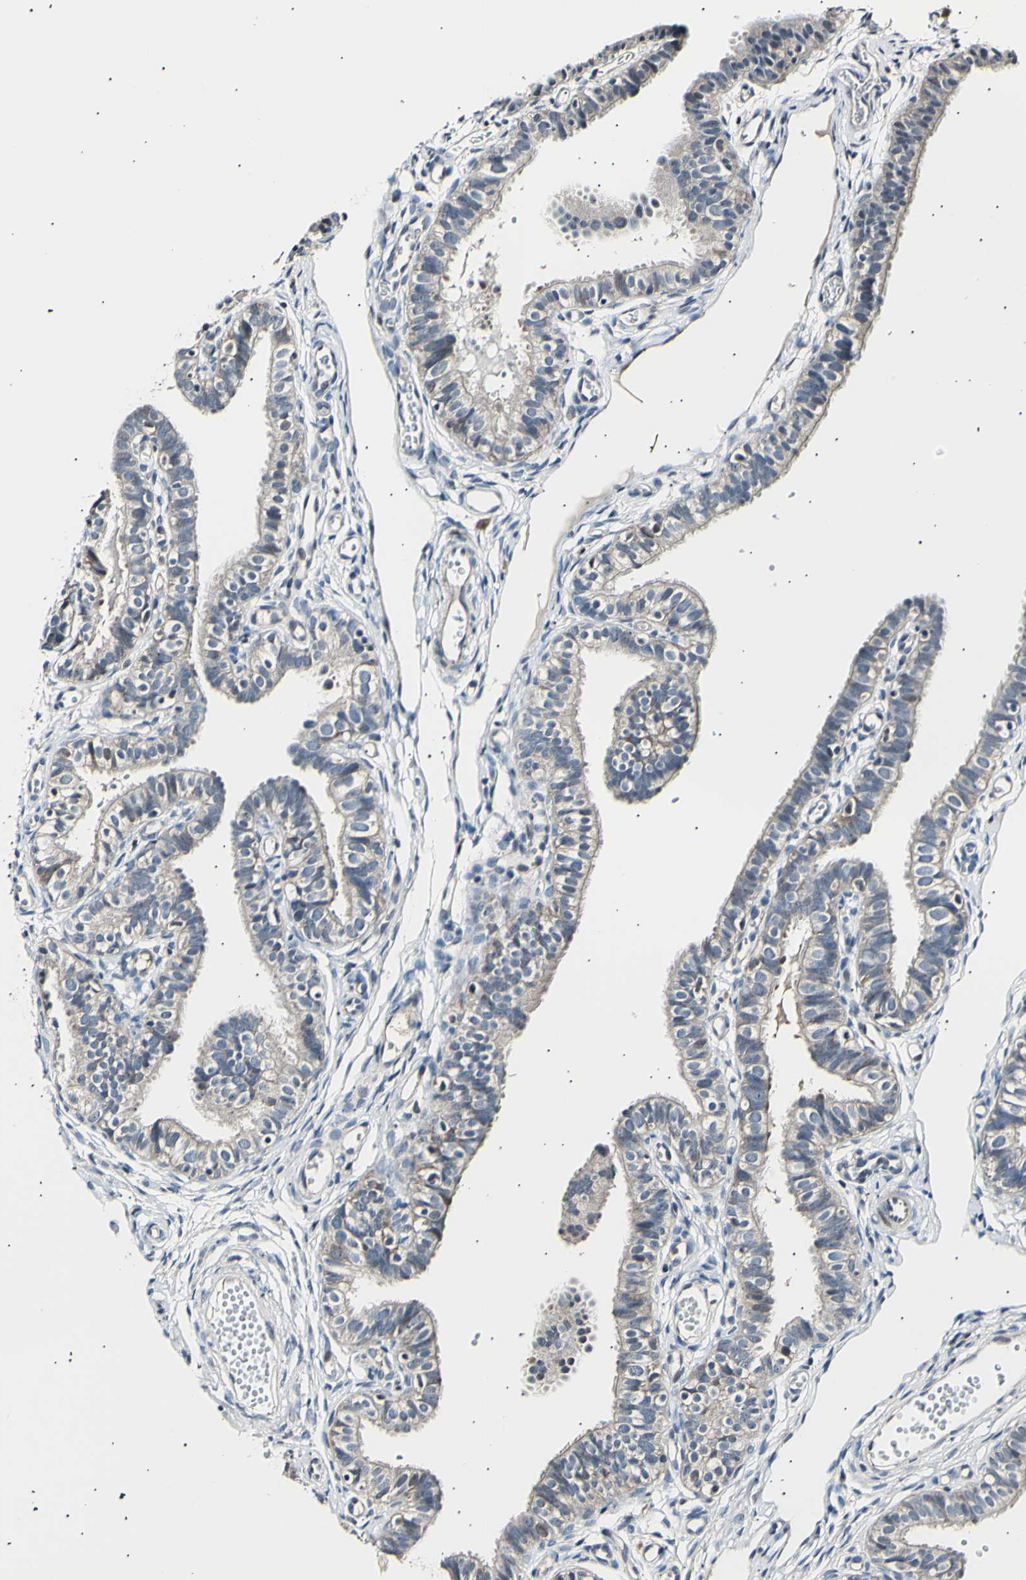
{"staining": {"intensity": "weak", "quantity": ">75%", "location": "cytoplasmic/membranous"}, "tissue": "fallopian tube", "cell_type": "Glandular cells", "image_type": "normal", "snomed": [{"axis": "morphology", "description": "Normal tissue, NOS"}, {"axis": "topography", "description": "Fallopian tube"}, {"axis": "topography", "description": "Placenta"}], "caption": "Immunohistochemistry (IHC) image of benign fallopian tube: human fallopian tube stained using immunohistochemistry reveals low levels of weak protein expression localized specifically in the cytoplasmic/membranous of glandular cells, appearing as a cytoplasmic/membranous brown color.", "gene": "ITGA6", "patient": {"sex": "female", "age": 34}}